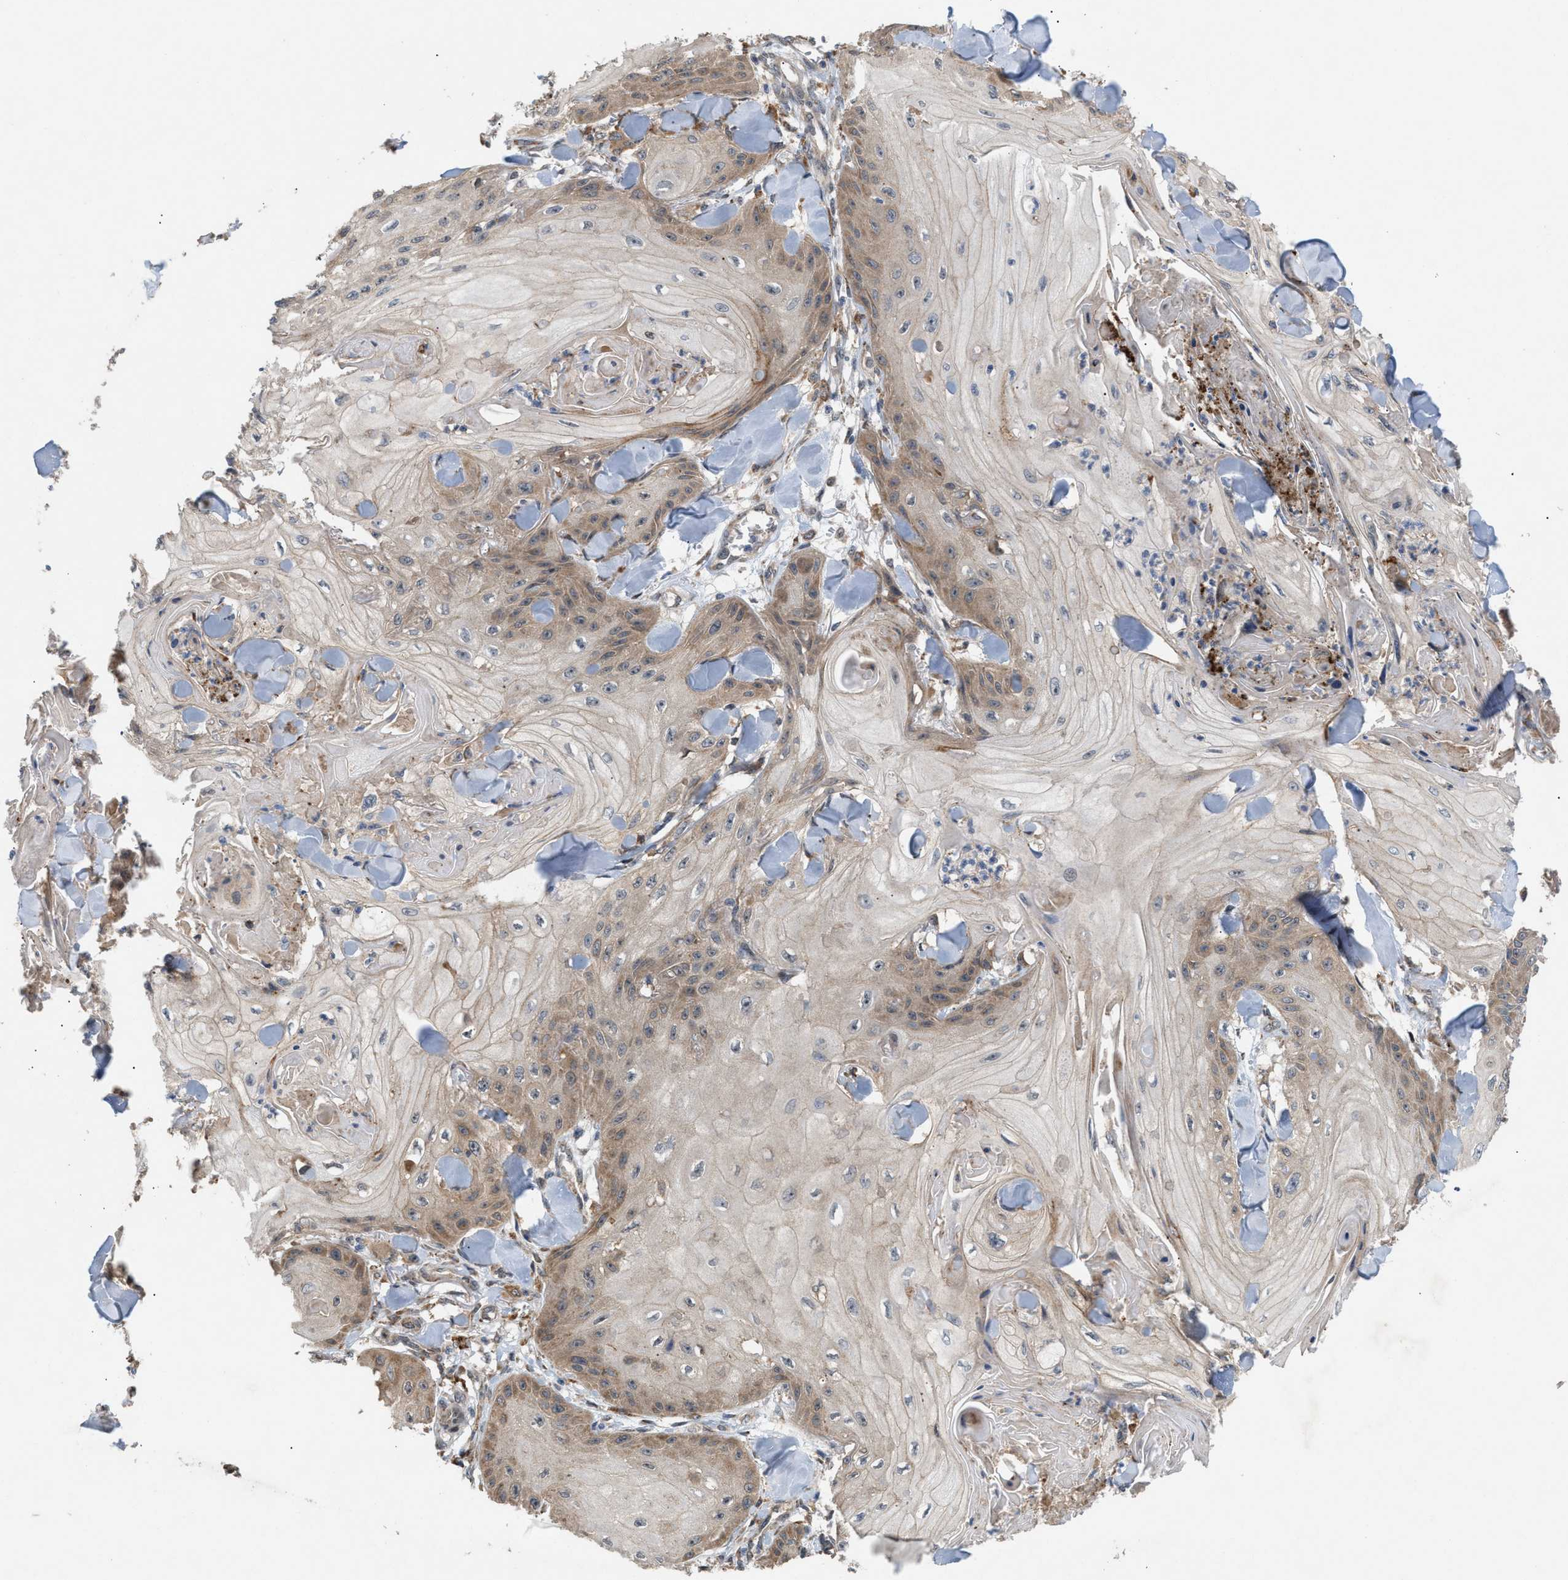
{"staining": {"intensity": "moderate", "quantity": "<25%", "location": "cytoplasmic/membranous"}, "tissue": "skin cancer", "cell_type": "Tumor cells", "image_type": "cancer", "snomed": [{"axis": "morphology", "description": "Squamous cell carcinoma, NOS"}, {"axis": "topography", "description": "Skin"}], "caption": "An immunohistochemistry histopathology image of neoplastic tissue is shown. Protein staining in brown shows moderate cytoplasmic/membranous positivity in skin cancer within tumor cells.", "gene": "MFSD6", "patient": {"sex": "male", "age": 74}}